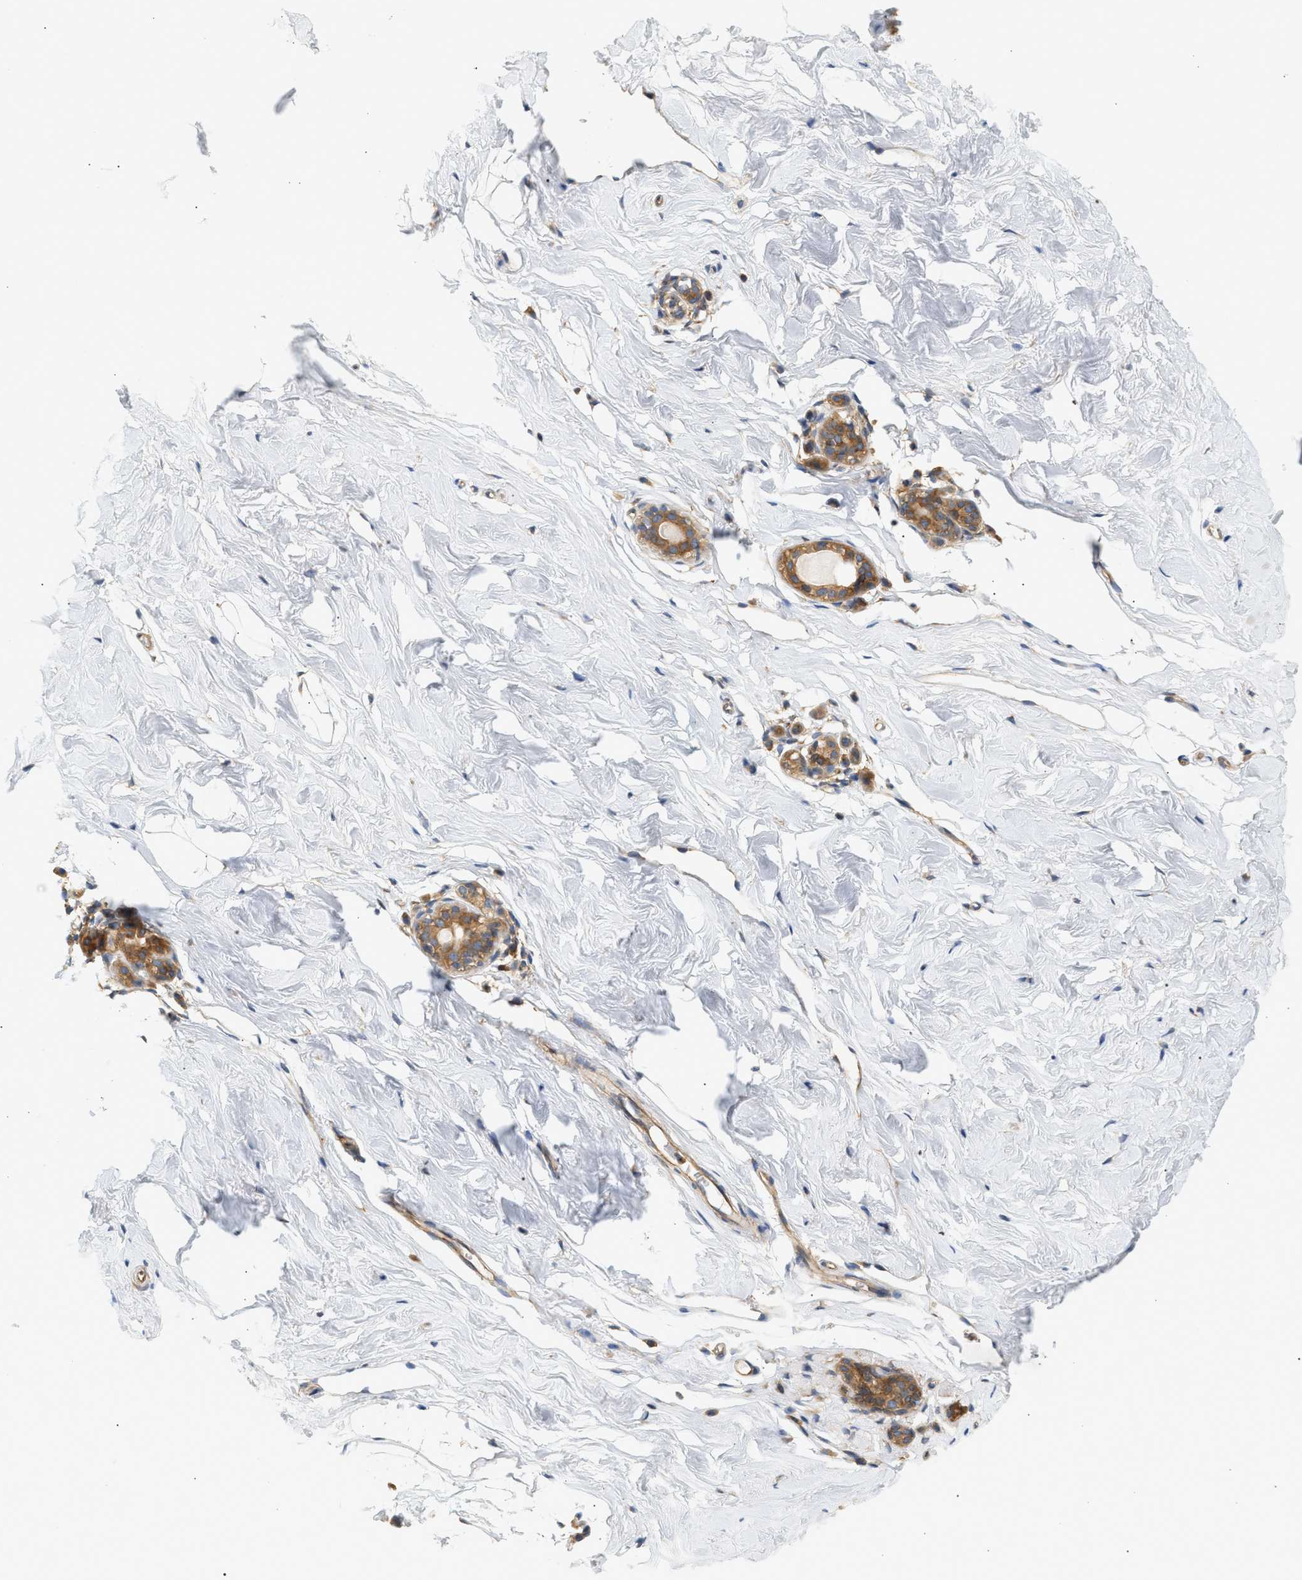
{"staining": {"intensity": "negative", "quantity": "none", "location": "none"}, "tissue": "breast", "cell_type": "Adipocytes", "image_type": "normal", "snomed": [{"axis": "morphology", "description": "Normal tissue, NOS"}, {"axis": "topography", "description": "Breast"}], "caption": "Human breast stained for a protein using immunohistochemistry (IHC) displays no staining in adipocytes.", "gene": "PAFAH1B1", "patient": {"sex": "female", "age": 62}}